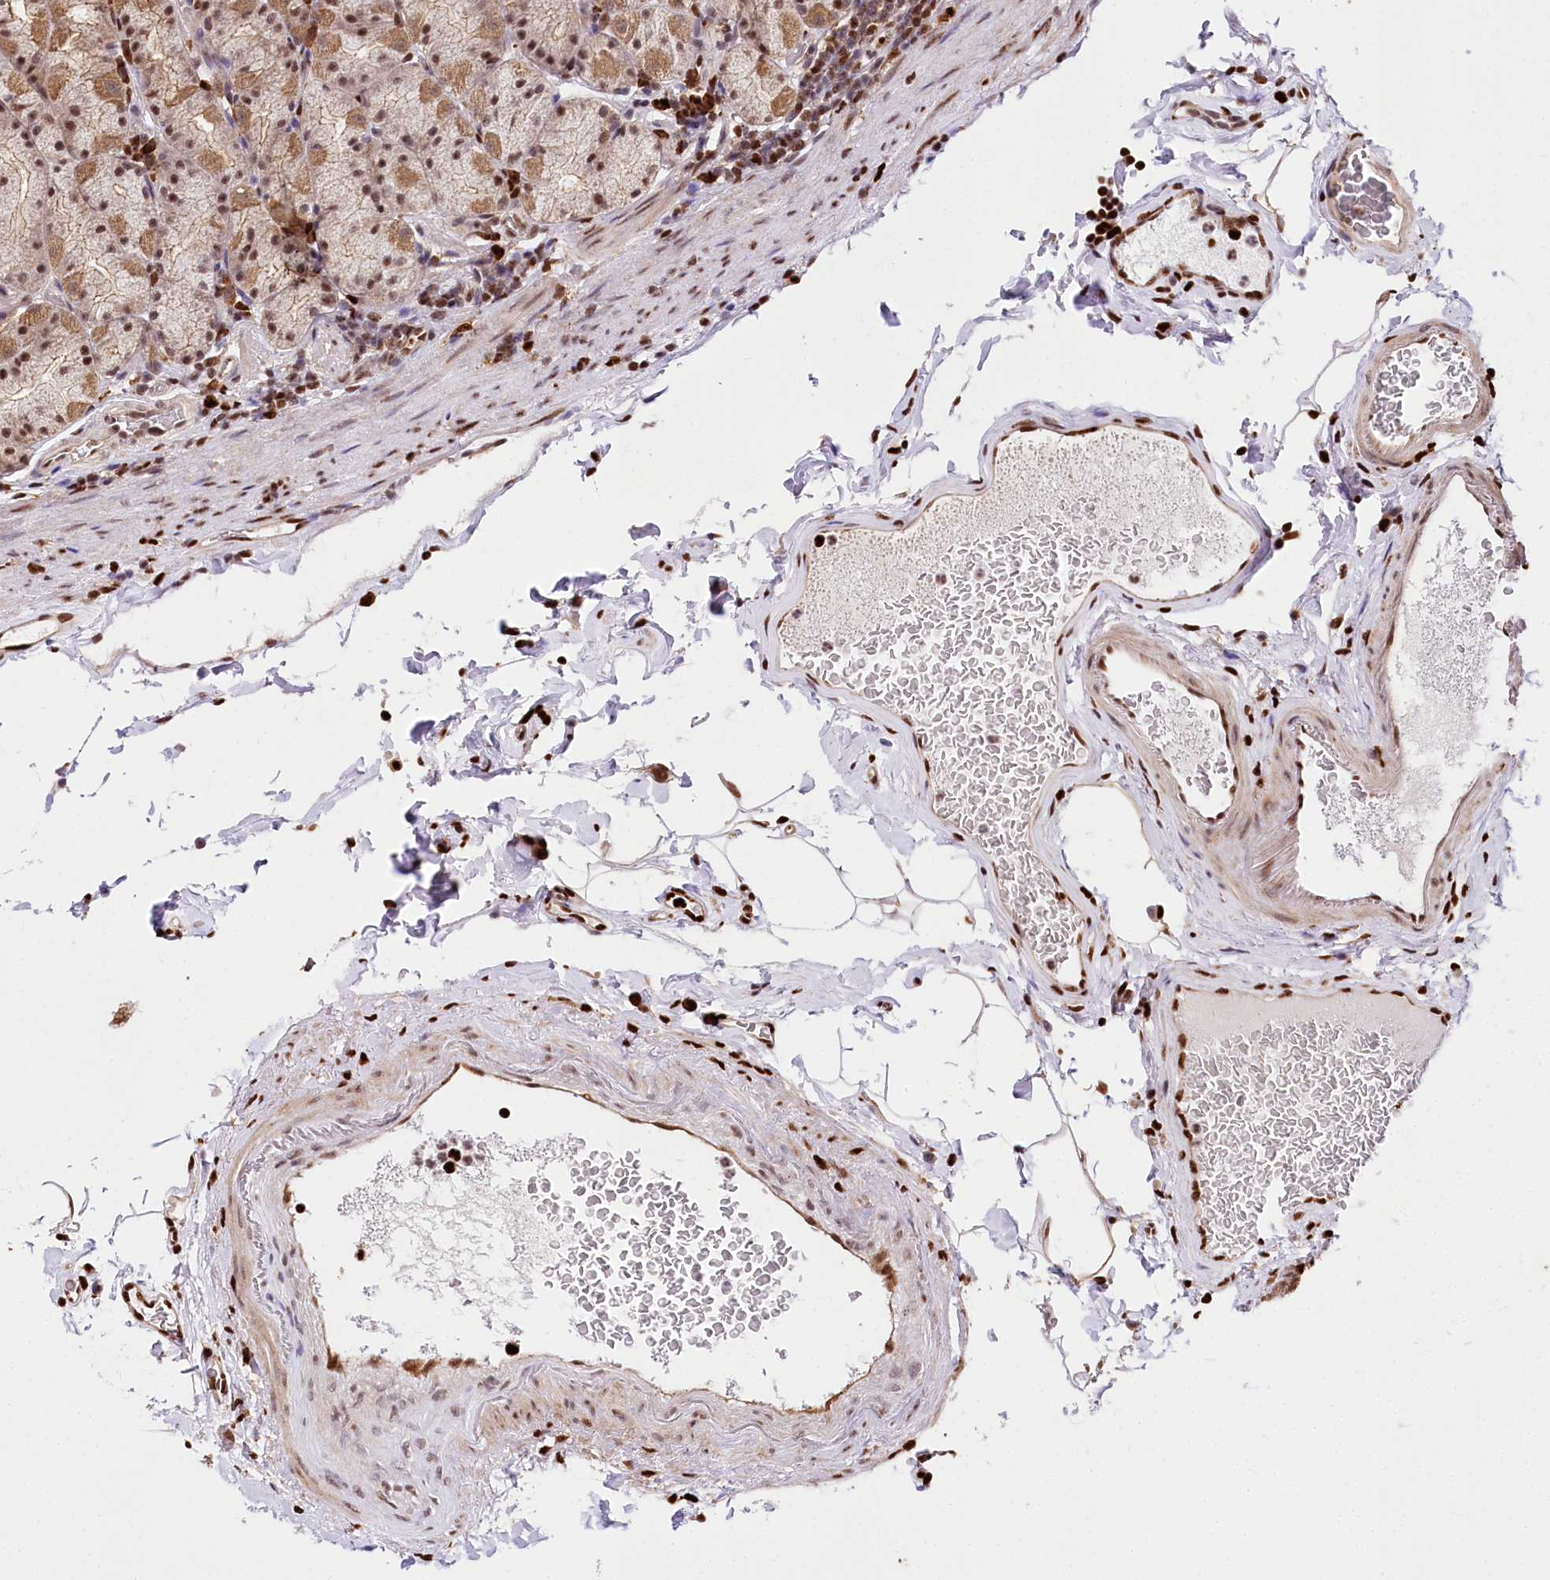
{"staining": {"intensity": "moderate", "quantity": "25%-75%", "location": "cytoplasmic/membranous,nuclear"}, "tissue": "stomach", "cell_type": "Glandular cells", "image_type": "normal", "snomed": [{"axis": "morphology", "description": "Normal tissue, NOS"}, {"axis": "topography", "description": "Stomach, upper"}], "caption": "Stomach stained with immunohistochemistry exhibits moderate cytoplasmic/membranous,nuclear positivity in about 25%-75% of glandular cells. Nuclei are stained in blue.", "gene": "FIGN", "patient": {"sex": "male", "age": 68}}